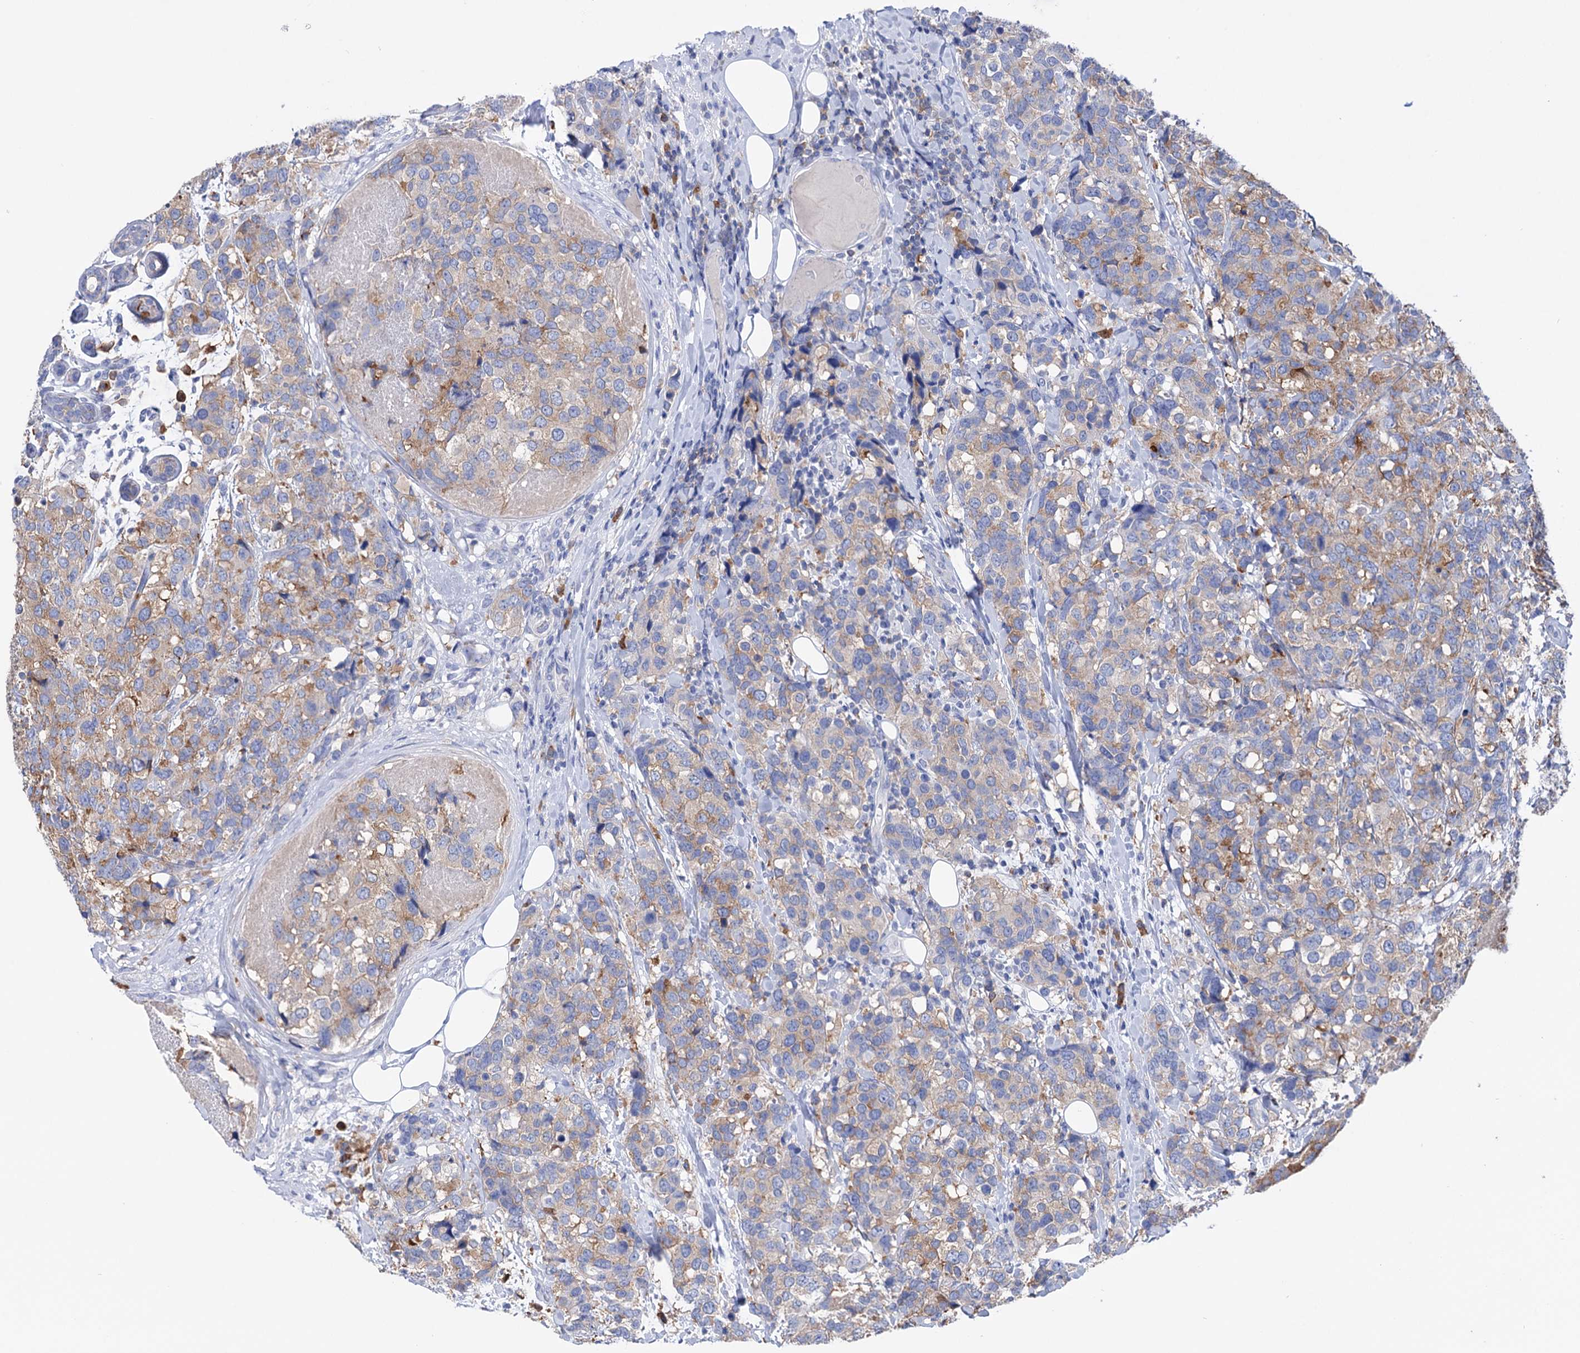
{"staining": {"intensity": "moderate", "quantity": "25%-75%", "location": "cytoplasmic/membranous"}, "tissue": "breast cancer", "cell_type": "Tumor cells", "image_type": "cancer", "snomed": [{"axis": "morphology", "description": "Lobular carcinoma"}, {"axis": "topography", "description": "Breast"}], "caption": "The immunohistochemical stain highlights moderate cytoplasmic/membranous staining in tumor cells of lobular carcinoma (breast) tissue. The staining was performed using DAB (3,3'-diaminobenzidine), with brown indicating positive protein expression. Nuclei are stained blue with hematoxylin.", "gene": "BBS4", "patient": {"sex": "female", "age": 59}}